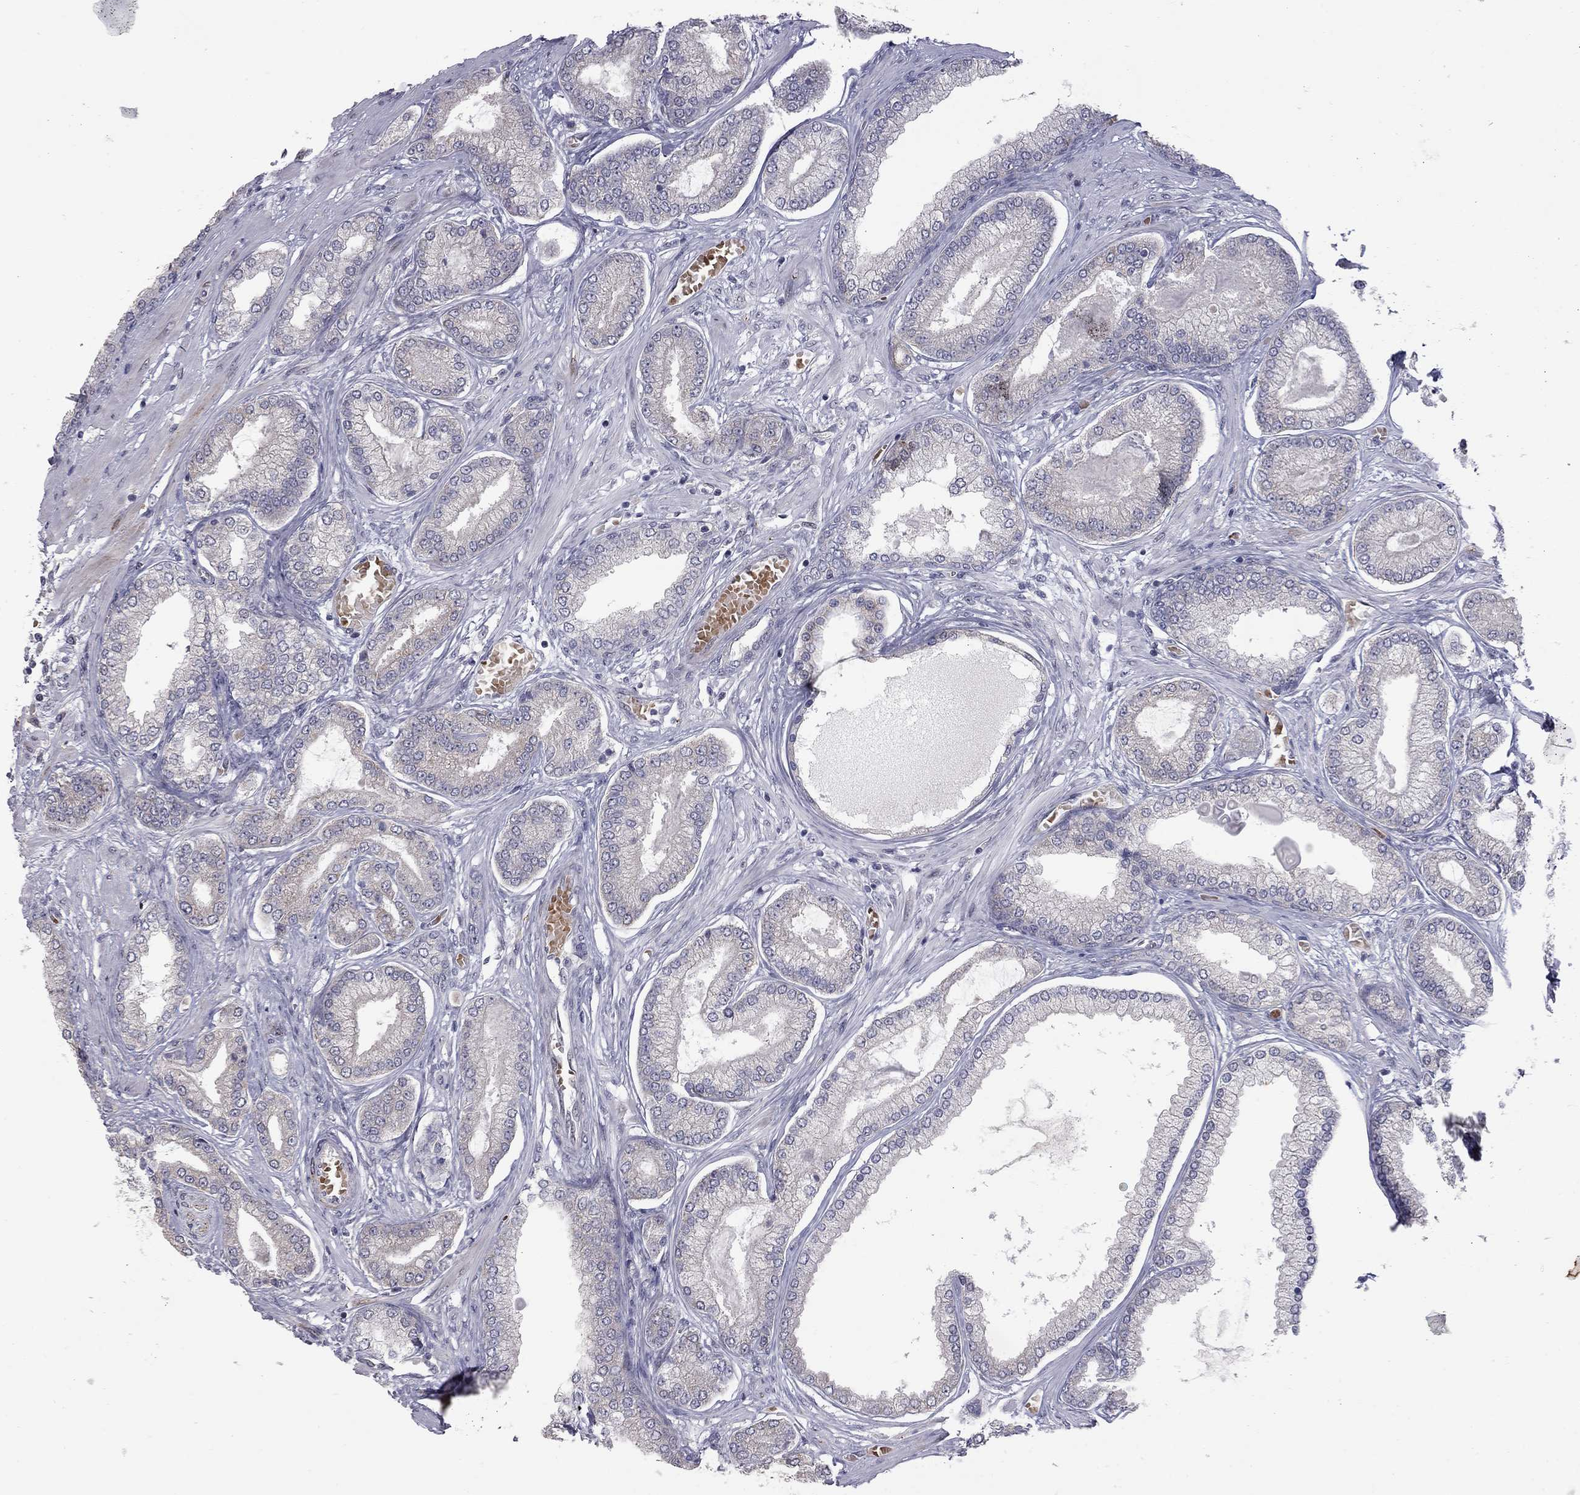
{"staining": {"intensity": "weak", "quantity": "<25%", "location": "cytoplasmic/membranous"}, "tissue": "prostate cancer", "cell_type": "Tumor cells", "image_type": "cancer", "snomed": [{"axis": "morphology", "description": "Adenocarcinoma, Low grade"}, {"axis": "topography", "description": "Prostate"}], "caption": "This is an IHC photomicrograph of human prostate cancer. There is no staining in tumor cells.", "gene": "MC3R", "patient": {"sex": "male", "age": 57}}